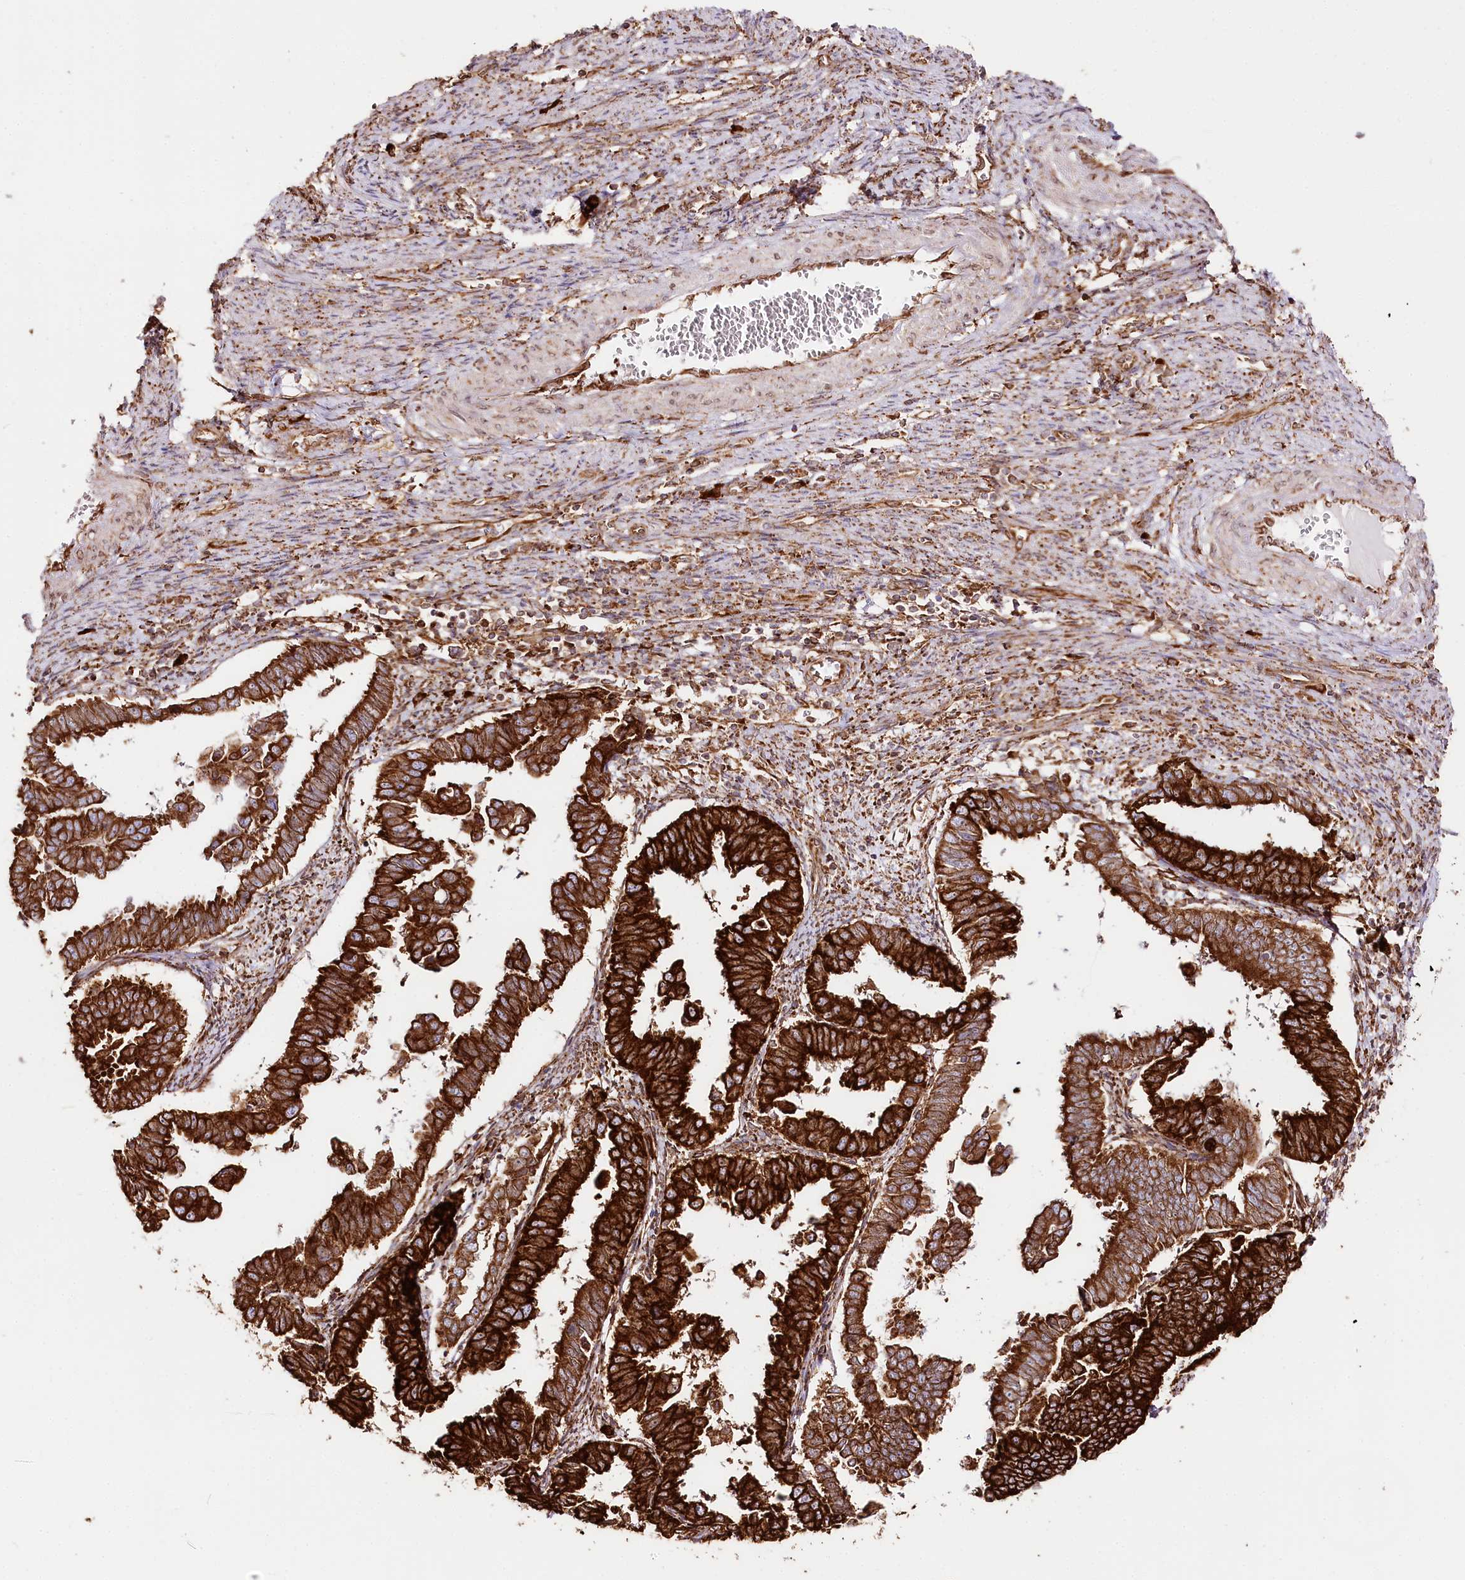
{"staining": {"intensity": "strong", "quantity": ">75%", "location": "cytoplasmic/membranous"}, "tissue": "endometrial cancer", "cell_type": "Tumor cells", "image_type": "cancer", "snomed": [{"axis": "morphology", "description": "Adenocarcinoma, NOS"}, {"axis": "topography", "description": "Endometrium"}], "caption": "Endometrial cancer stained with a brown dye demonstrates strong cytoplasmic/membranous positive staining in approximately >75% of tumor cells.", "gene": "CNPY2", "patient": {"sex": "female", "age": 75}}